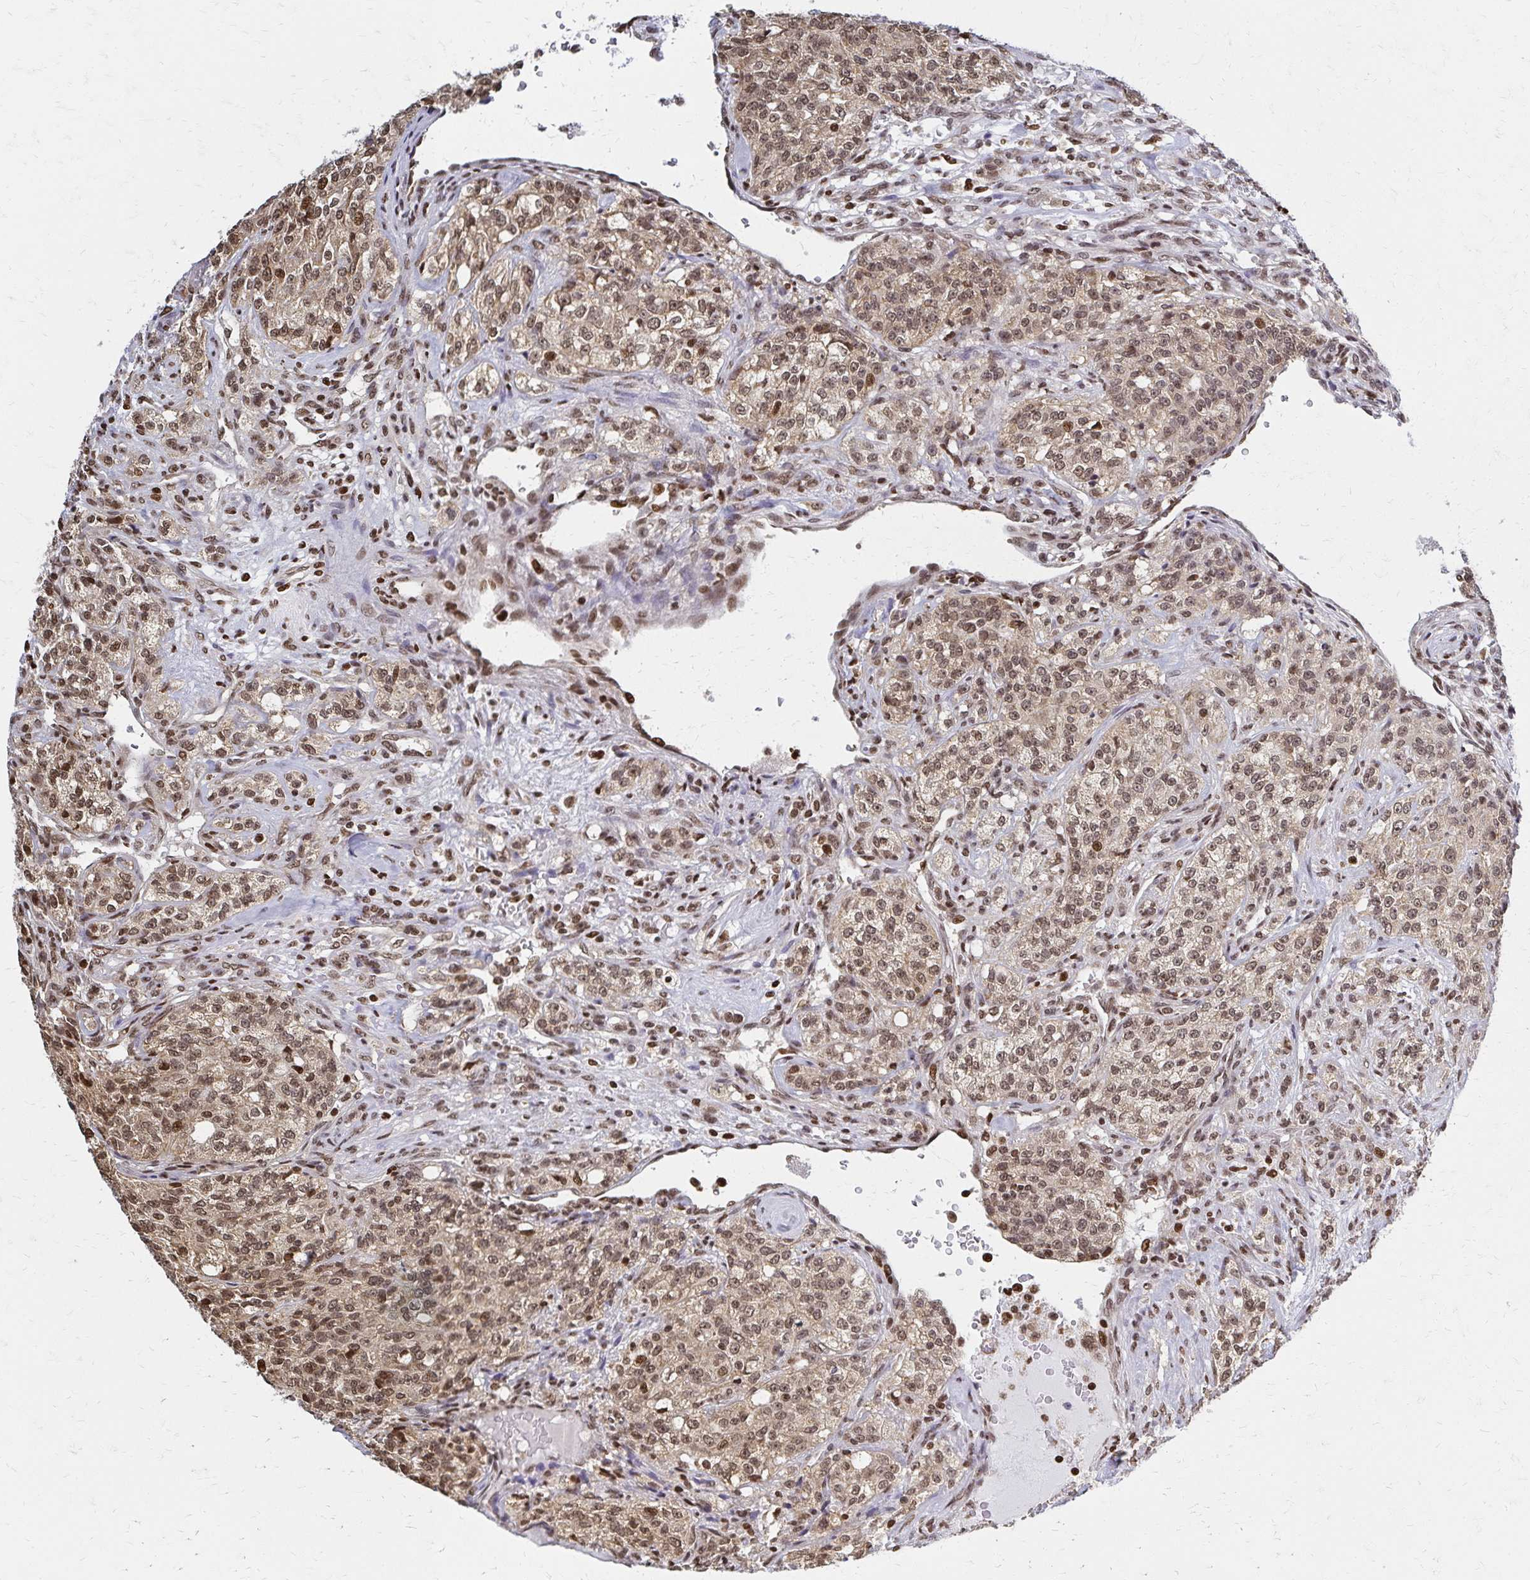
{"staining": {"intensity": "moderate", "quantity": ">75%", "location": "cytoplasmic/membranous,nuclear"}, "tissue": "renal cancer", "cell_type": "Tumor cells", "image_type": "cancer", "snomed": [{"axis": "morphology", "description": "Adenocarcinoma, NOS"}, {"axis": "topography", "description": "Kidney"}], "caption": "Immunohistochemistry staining of renal adenocarcinoma, which demonstrates medium levels of moderate cytoplasmic/membranous and nuclear positivity in approximately >75% of tumor cells indicating moderate cytoplasmic/membranous and nuclear protein staining. The staining was performed using DAB (brown) for protein detection and nuclei were counterstained in hematoxylin (blue).", "gene": "HOXA9", "patient": {"sex": "female", "age": 63}}